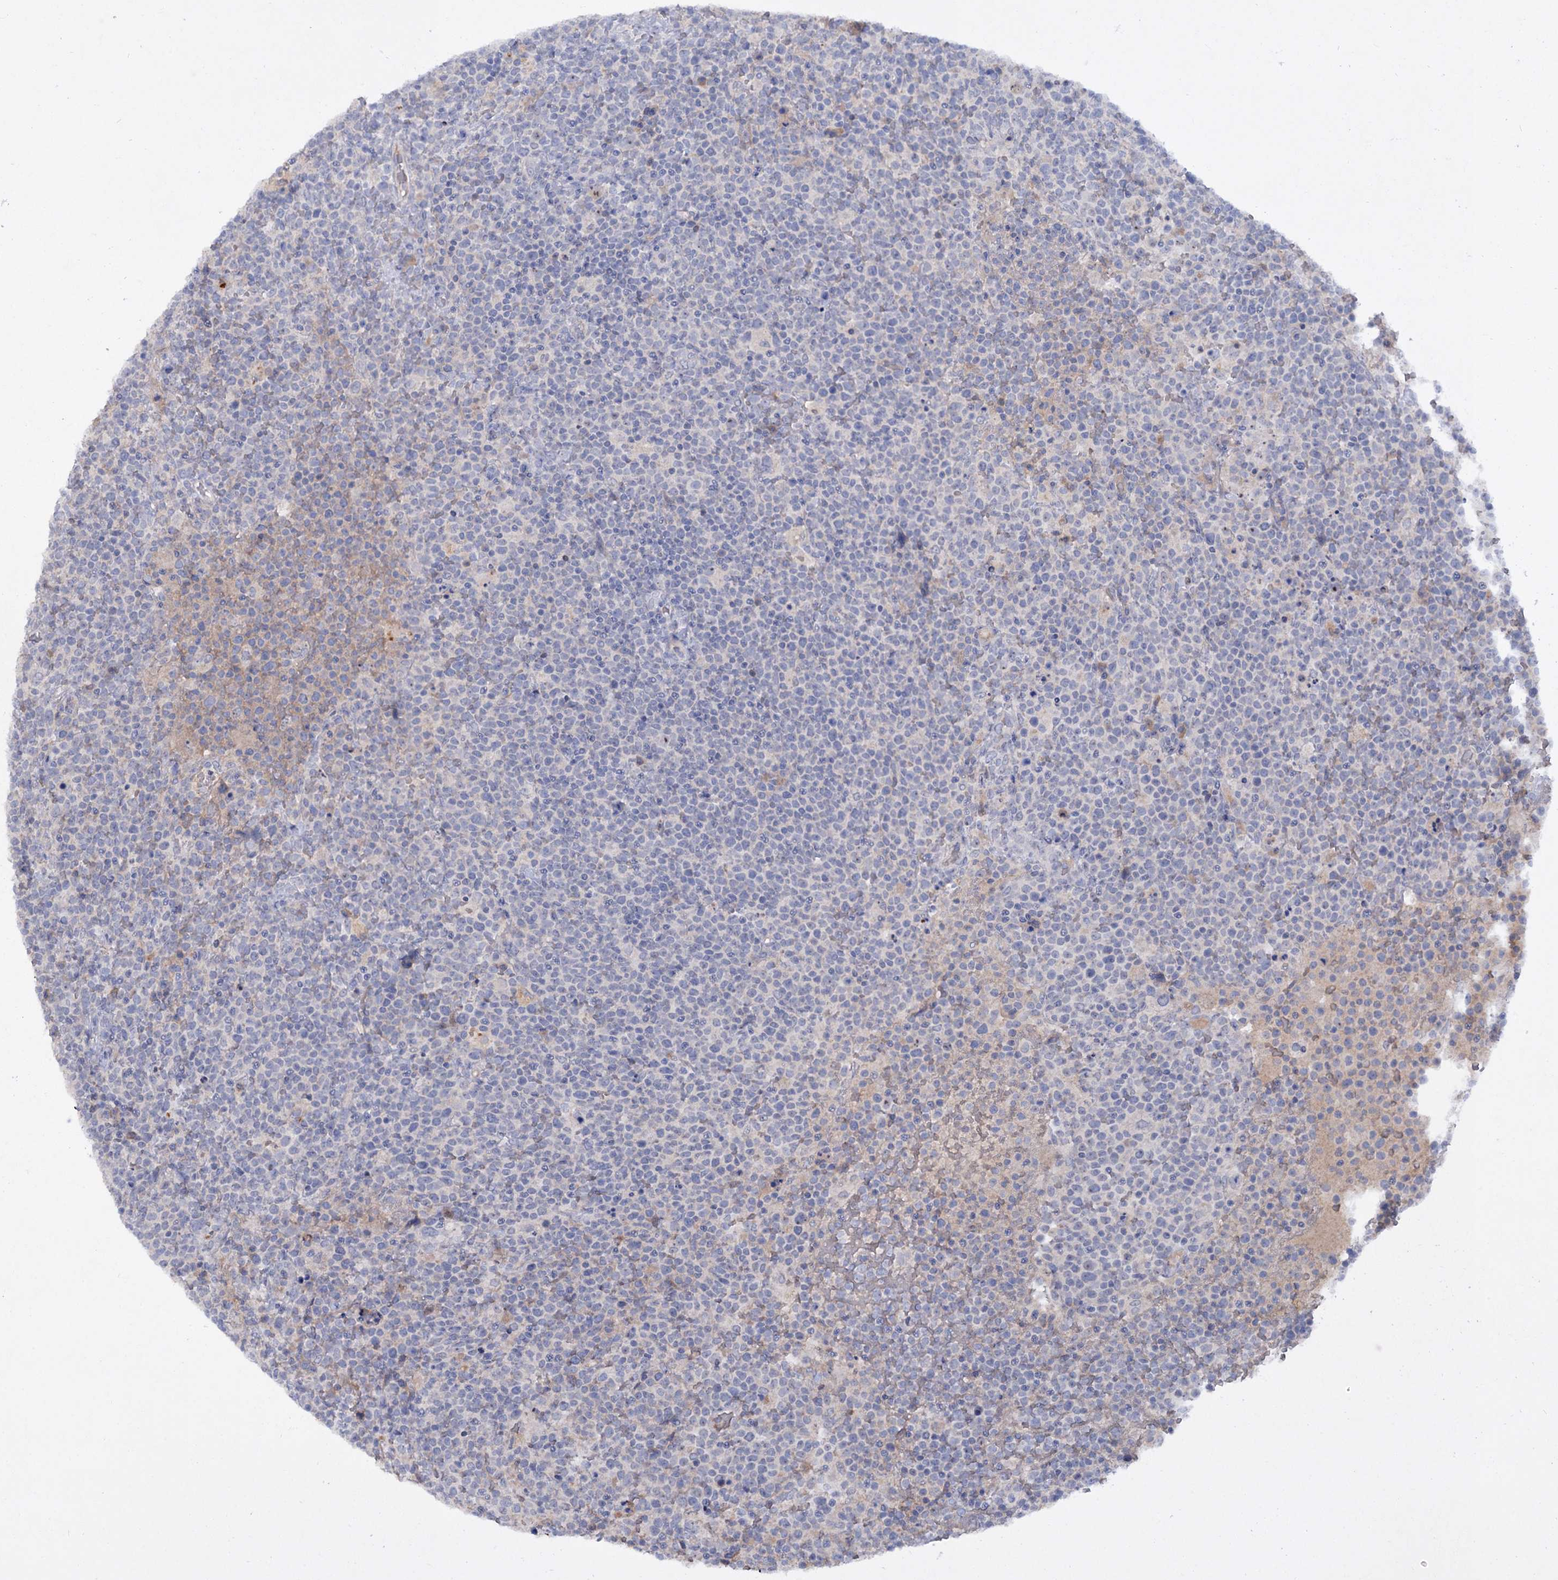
{"staining": {"intensity": "negative", "quantity": "none", "location": "none"}, "tissue": "lymphoma", "cell_type": "Tumor cells", "image_type": "cancer", "snomed": [{"axis": "morphology", "description": "Malignant lymphoma, non-Hodgkin's type, High grade"}, {"axis": "topography", "description": "Lymph node"}], "caption": "Micrograph shows no significant protein positivity in tumor cells of malignant lymphoma, non-Hodgkin's type (high-grade).", "gene": "ATP4A", "patient": {"sex": "male", "age": 61}}